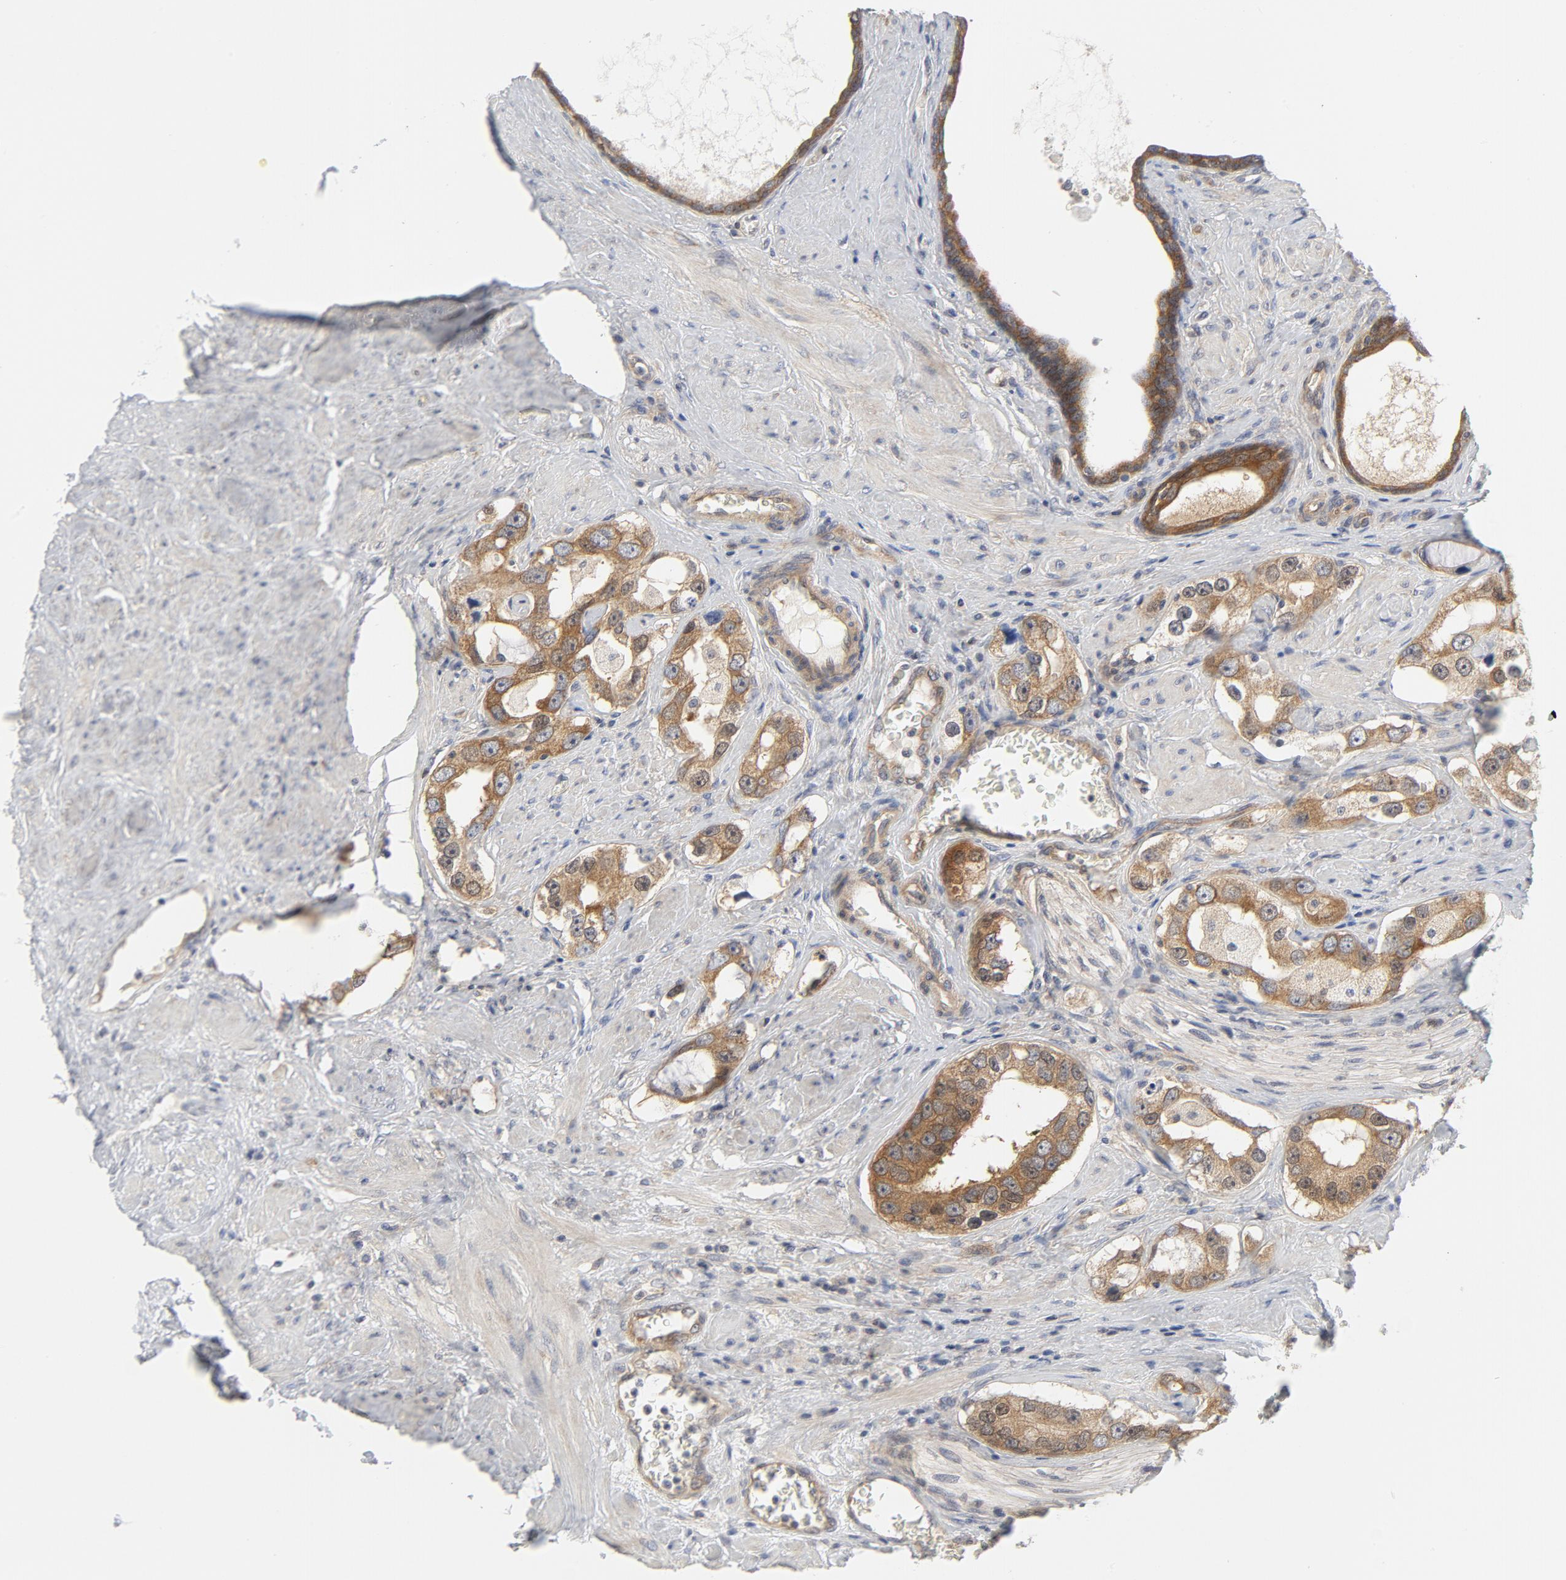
{"staining": {"intensity": "strong", "quantity": ">75%", "location": "cytoplasmic/membranous"}, "tissue": "prostate cancer", "cell_type": "Tumor cells", "image_type": "cancer", "snomed": [{"axis": "morphology", "description": "Adenocarcinoma, High grade"}, {"axis": "topography", "description": "Prostate"}], "caption": "High-power microscopy captured an IHC histopathology image of high-grade adenocarcinoma (prostate), revealing strong cytoplasmic/membranous positivity in about >75% of tumor cells. The staining was performed using DAB (3,3'-diaminobenzidine), with brown indicating positive protein expression. Nuclei are stained blue with hematoxylin.", "gene": "BAD", "patient": {"sex": "male", "age": 63}}